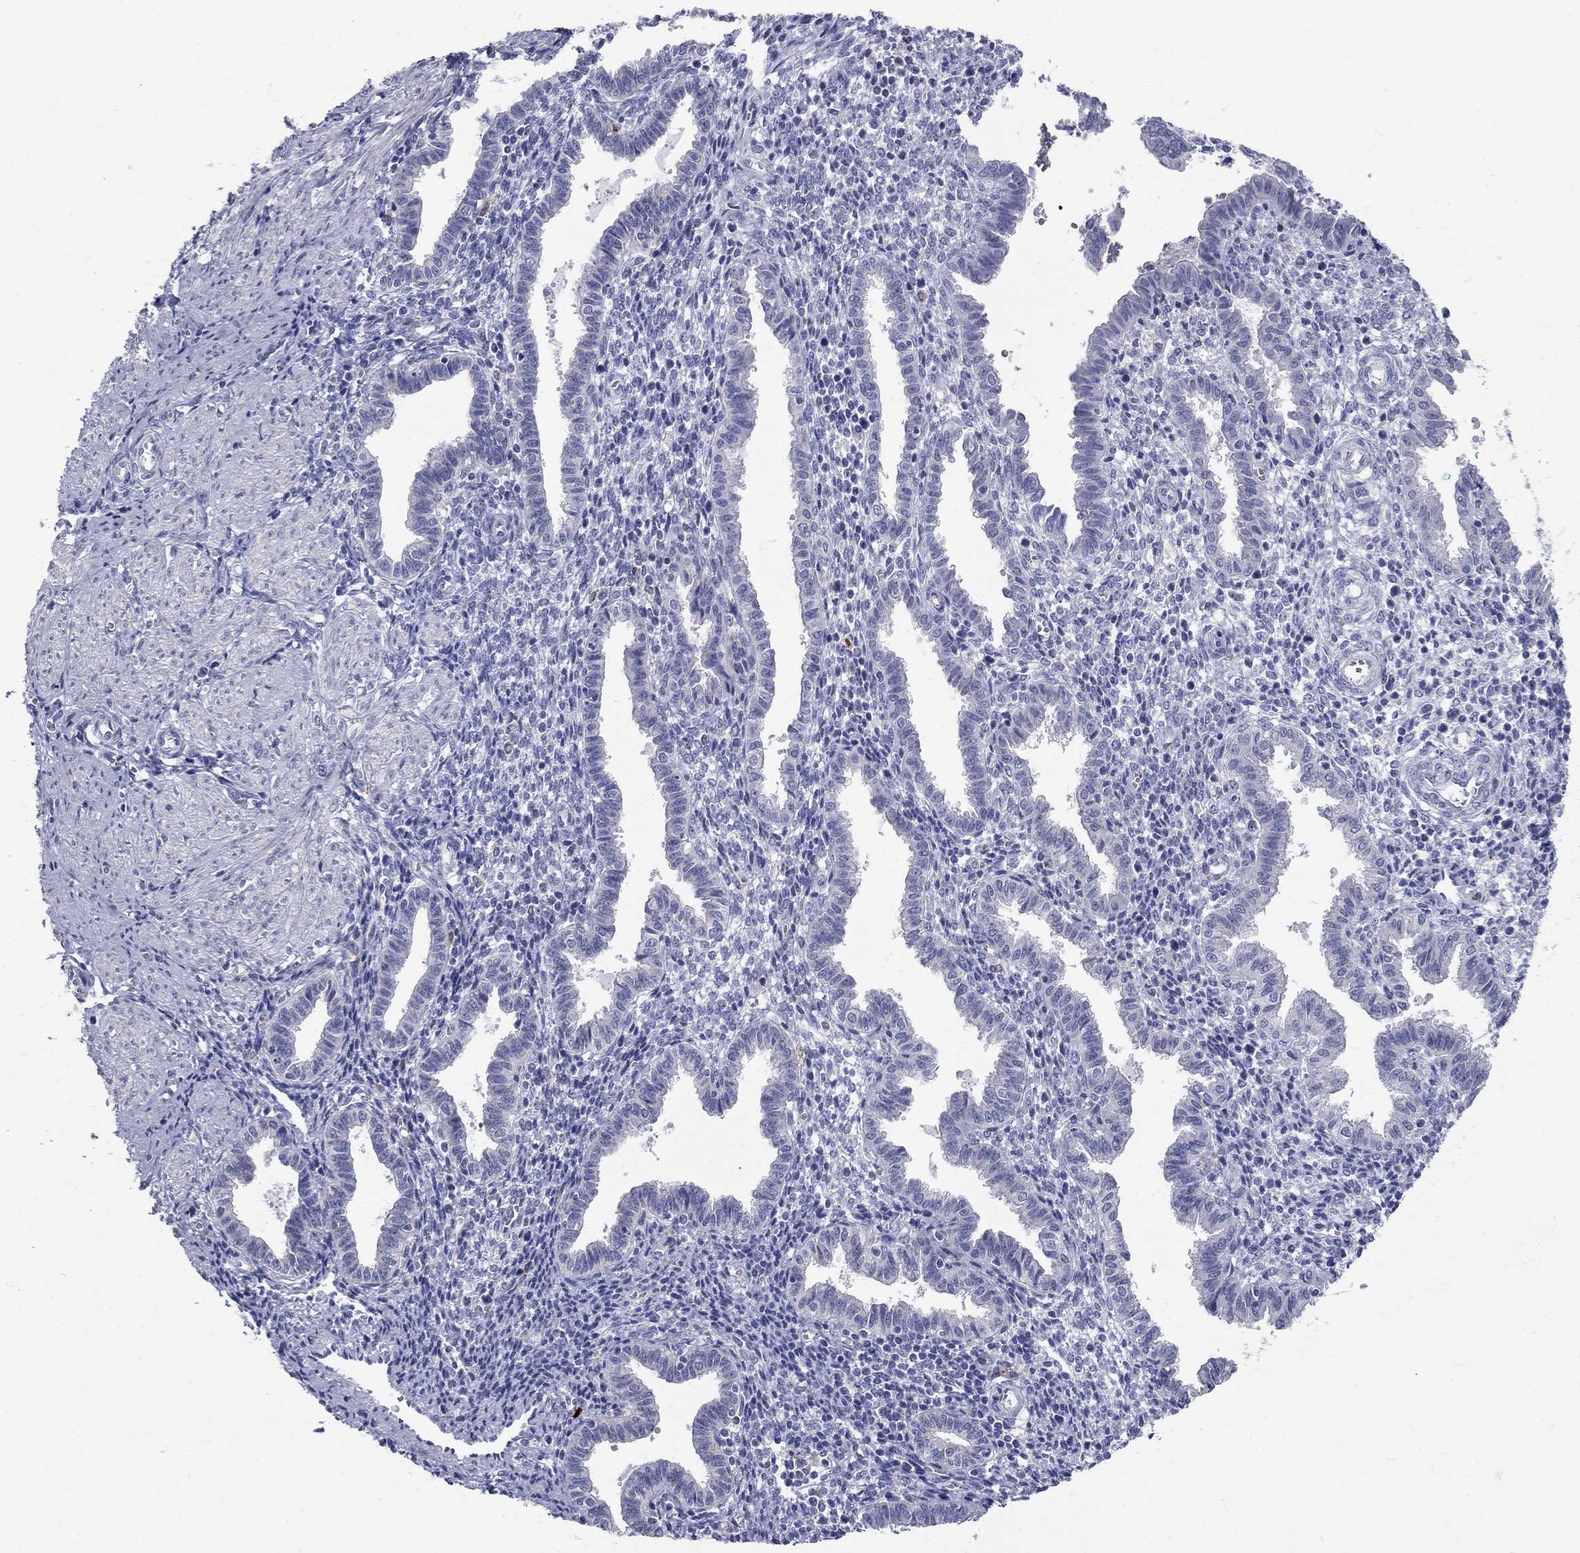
{"staining": {"intensity": "negative", "quantity": "none", "location": "none"}, "tissue": "endometrium", "cell_type": "Cells in endometrial stroma", "image_type": "normal", "snomed": [{"axis": "morphology", "description": "Normal tissue, NOS"}, {"axis": "topography", "description": "Endometrium"}], "caption": "Immunohistochemistry (IHC) of normal human endometrium displays no expression in cells in endometrial stroma.", "gene": "TP53TG5", "patient": {"sex": "female", "age": 37}}